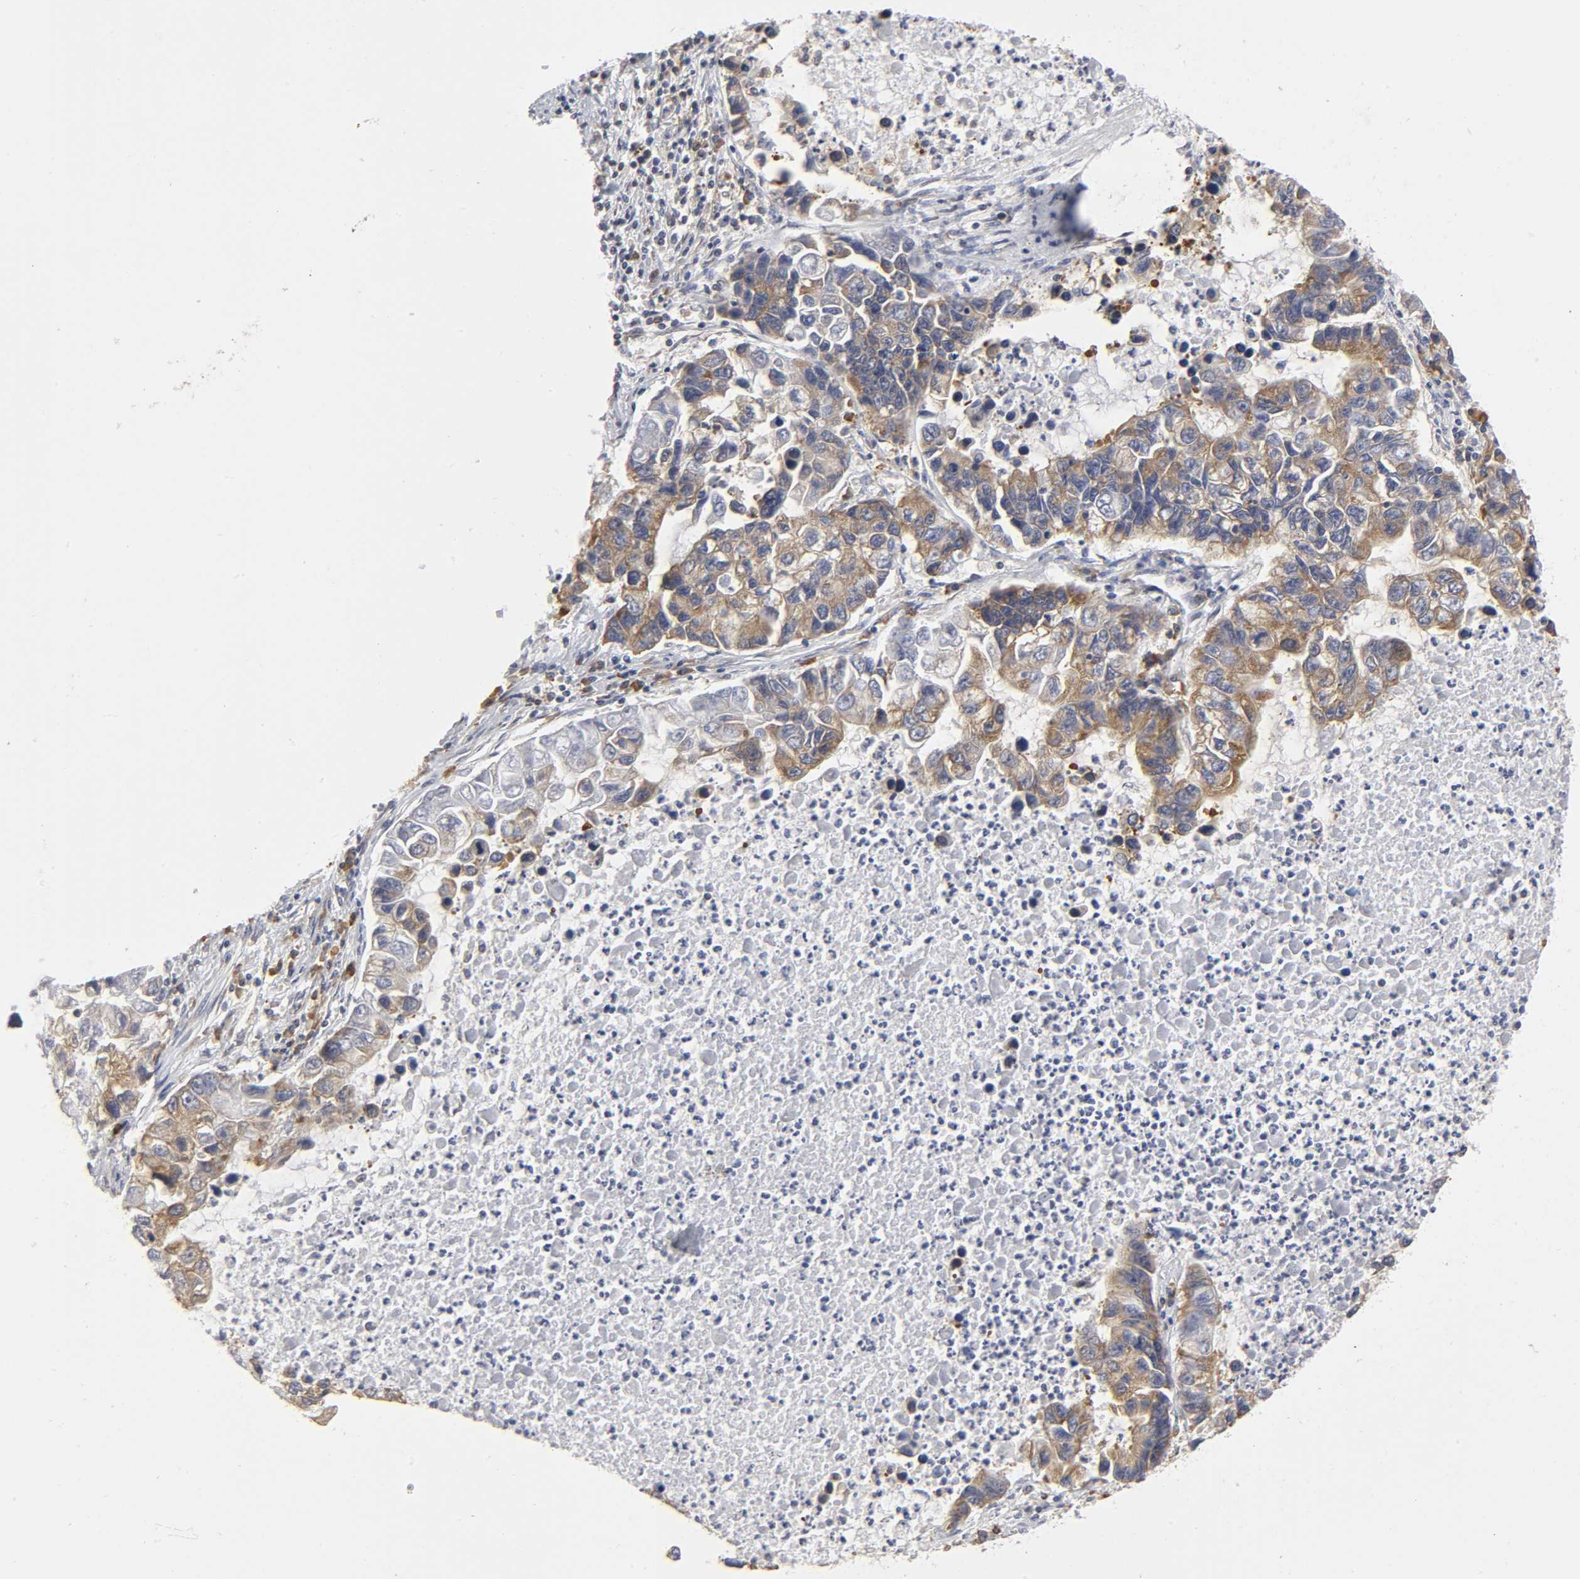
{"staining": {"intensity": "moderate", "quantity": ">75%", "location": "cytoplasmic/membranous"}, "tissue": "lung cancer", "cell_type": "Tumor cells", "image_type": "cancer", "snomed": [{"axis": "morphology", "description": "Adenocarcinoma, NOS"}, {"axis": "topography", "description": "Lung"}], "caption": "High-power microscopy captured an IHC histopathology image of adenocarcinoma (lung), revealing moderate cytoplasmic/membranous positivity in approximately >75% of tumor cells.", "gene": "RPL14", "patient": {"sex": "female", "age": 51}}